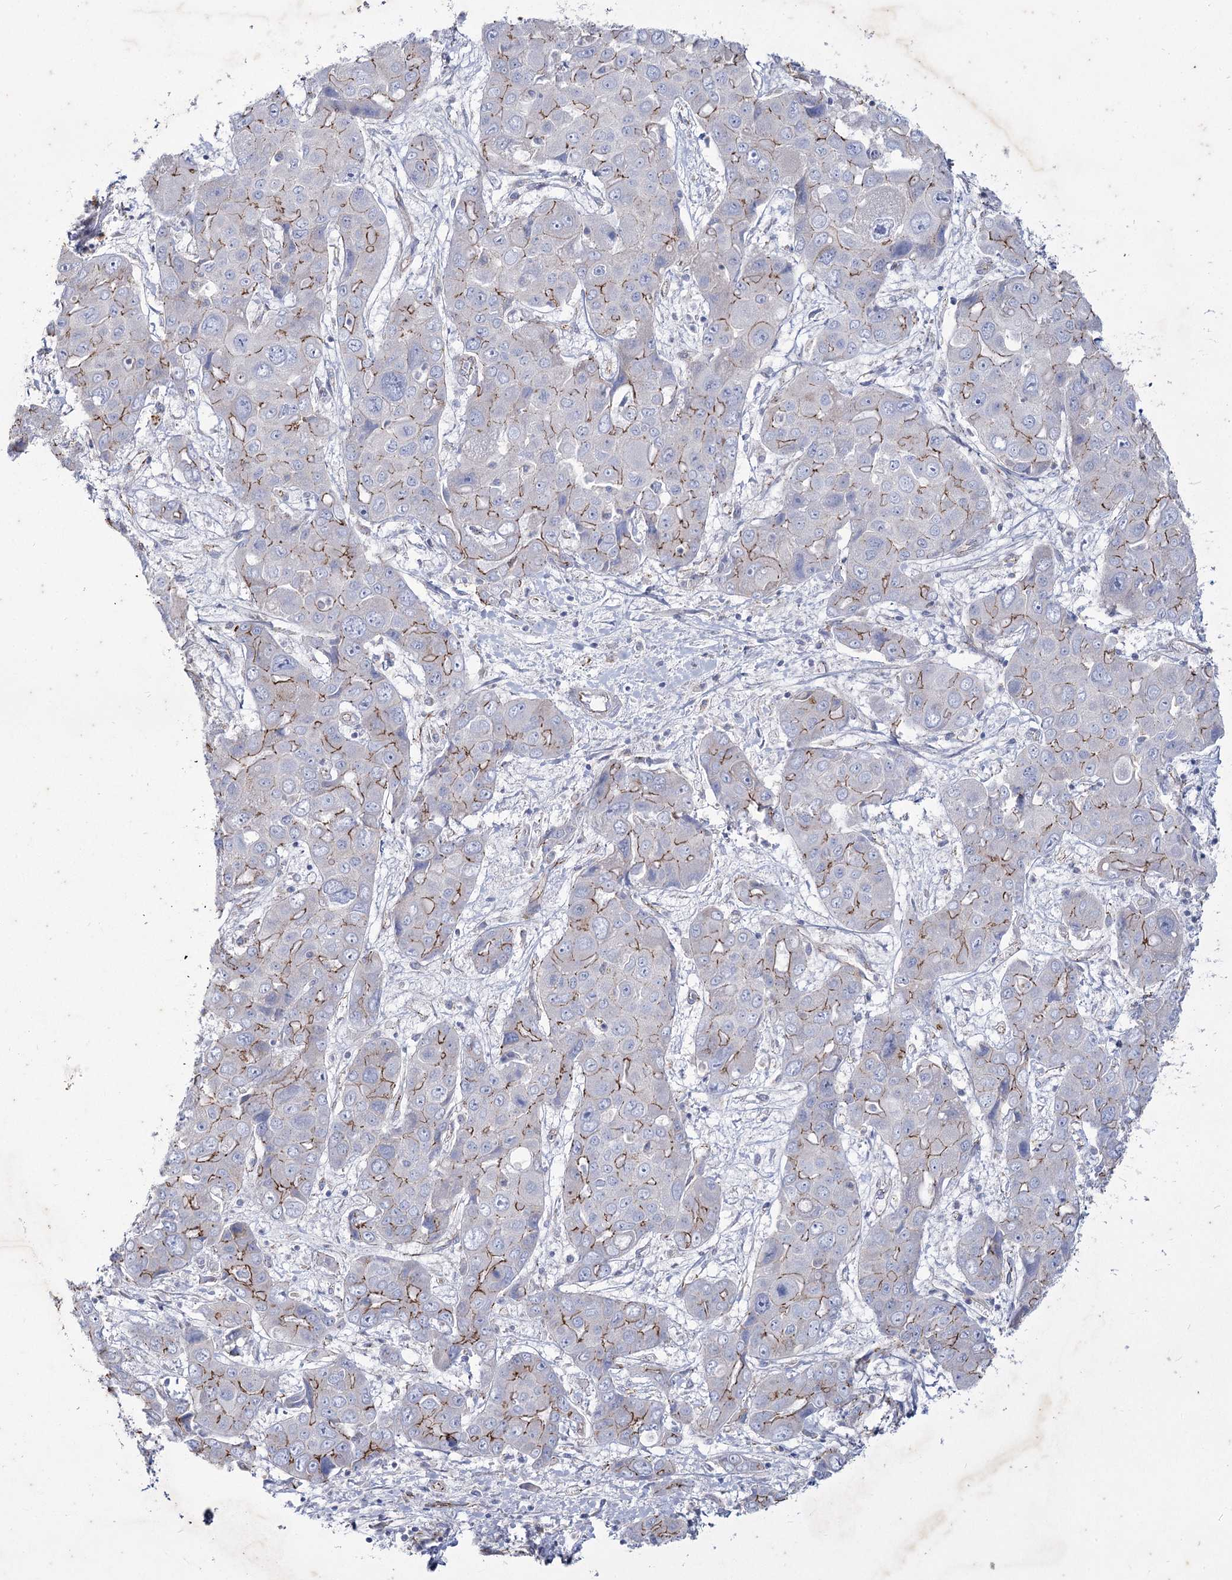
{"staining": {"intensity": "moderate", "quantity": ">75%", "location": "cytoplasmic/membranous"}, "tissue": "liver cancer", "cell_type": "Tumor cells", "image_type": "cancer", "snomed": [{"axis": "morphology", "description": "Cholangiocarcinoma"}, {"axis": "topography", "description": "Liver"}], "caption": "Tumor cells demonstrate medium levels of moderate cytoplasmic/membranous positivity in approximately >75% of cells in liver cancer (cholangiocarcinoma). The protein is shown in brown color, while the nuclei are stained blue.", "gene": "LDLRAD3", "patient": {"sex": "male", "age": 67}}